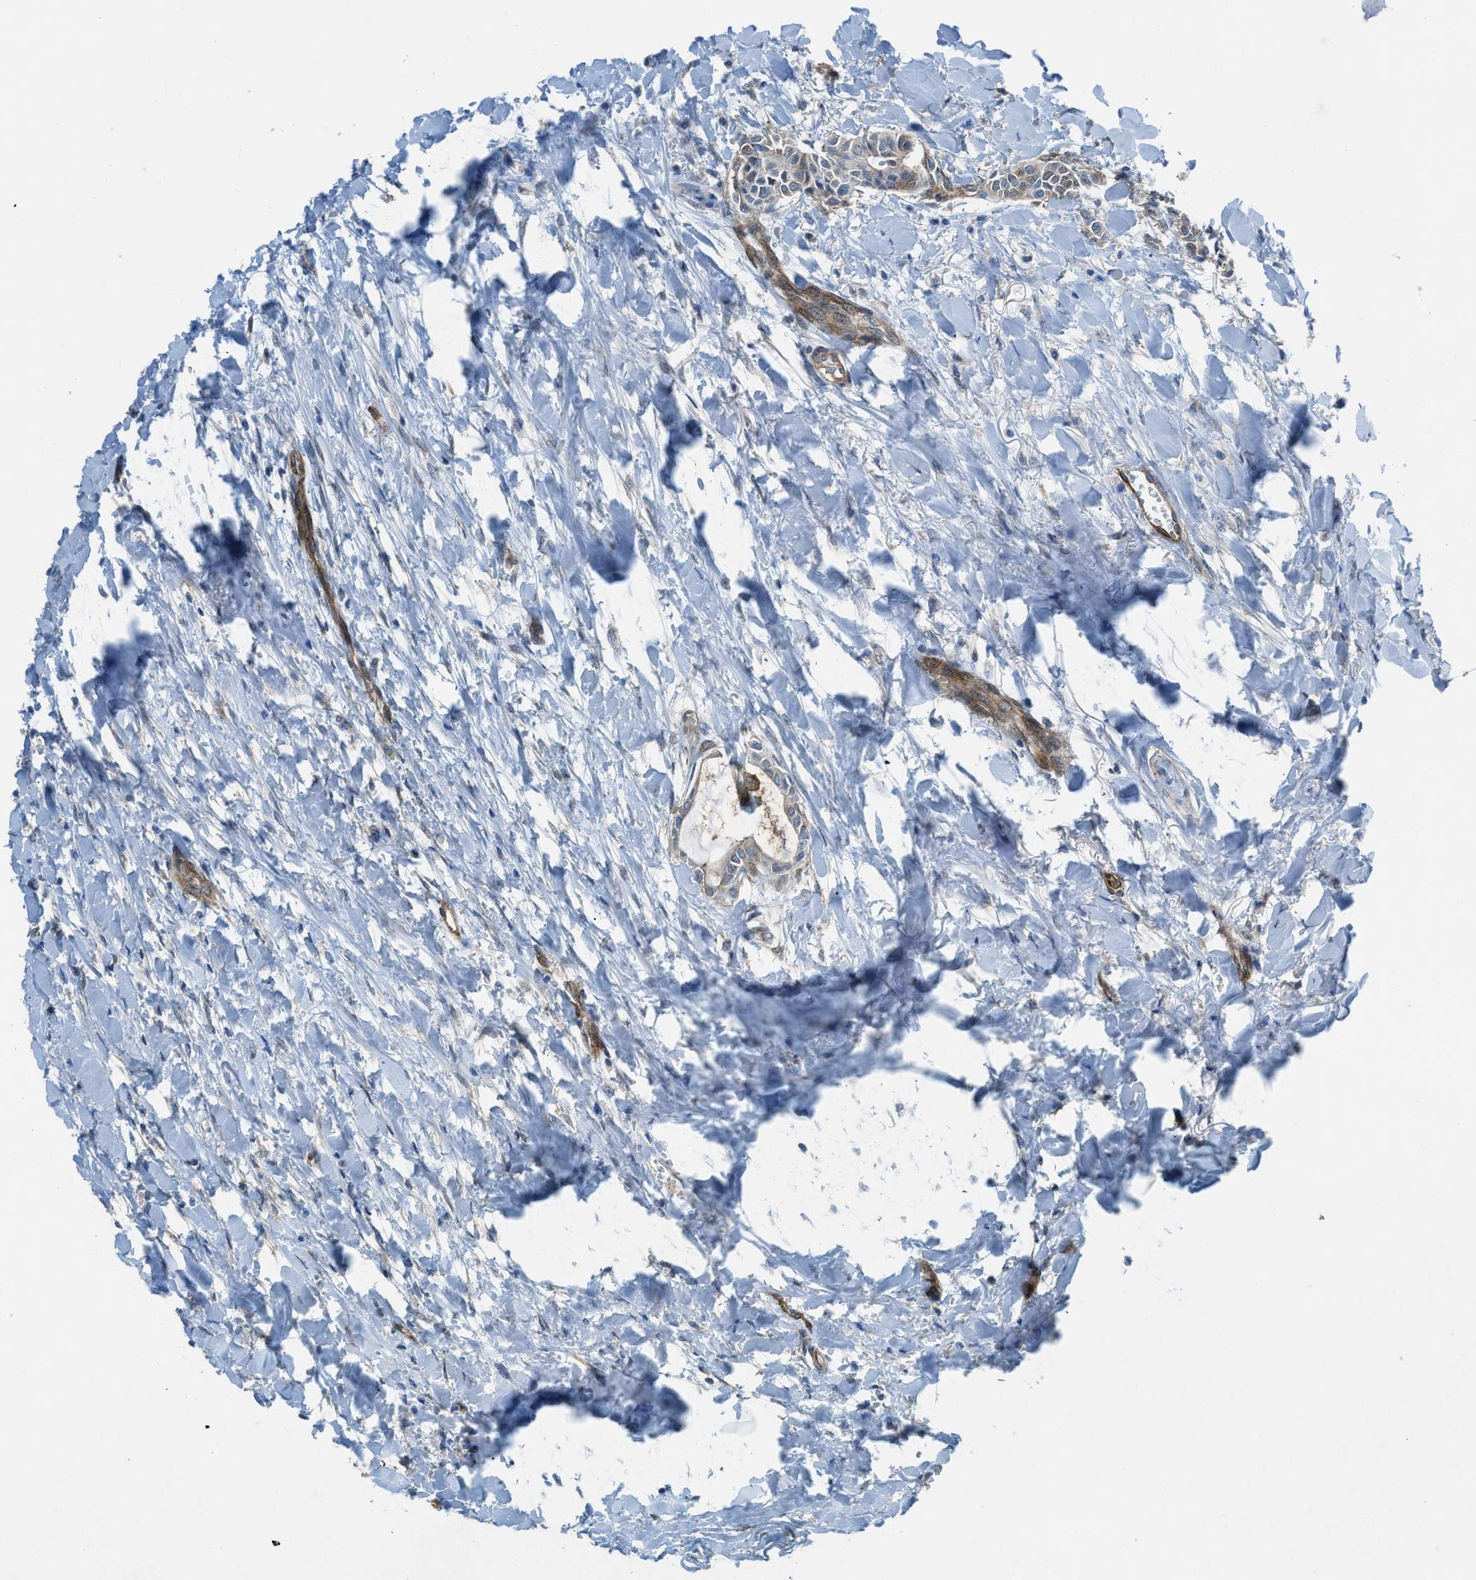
{"staining": {"intensity": "weak", "quantity": "25%-75%", "location": "cytoplasmic/membranous"}, "tissue": "head and neck cancer", "cell_type": "Tumor cells", "image_type": "cancer", "snomed": [{"axis": "morphology", "description": "Adenocarcinoma, NOS"}, {"axis": "topography", "description": "Salivary gland"}, {"axis": "topography", "description": "Head-Neck"}], "caption": "An image showing weak cytoplasmic/membranous staining in about 25%-75% of tumor cells in head and neck cancer, as visualized by brown immunohistochemical staining.", "gene": "PRKN", "patient": {"sex": "female", "age": 59}}